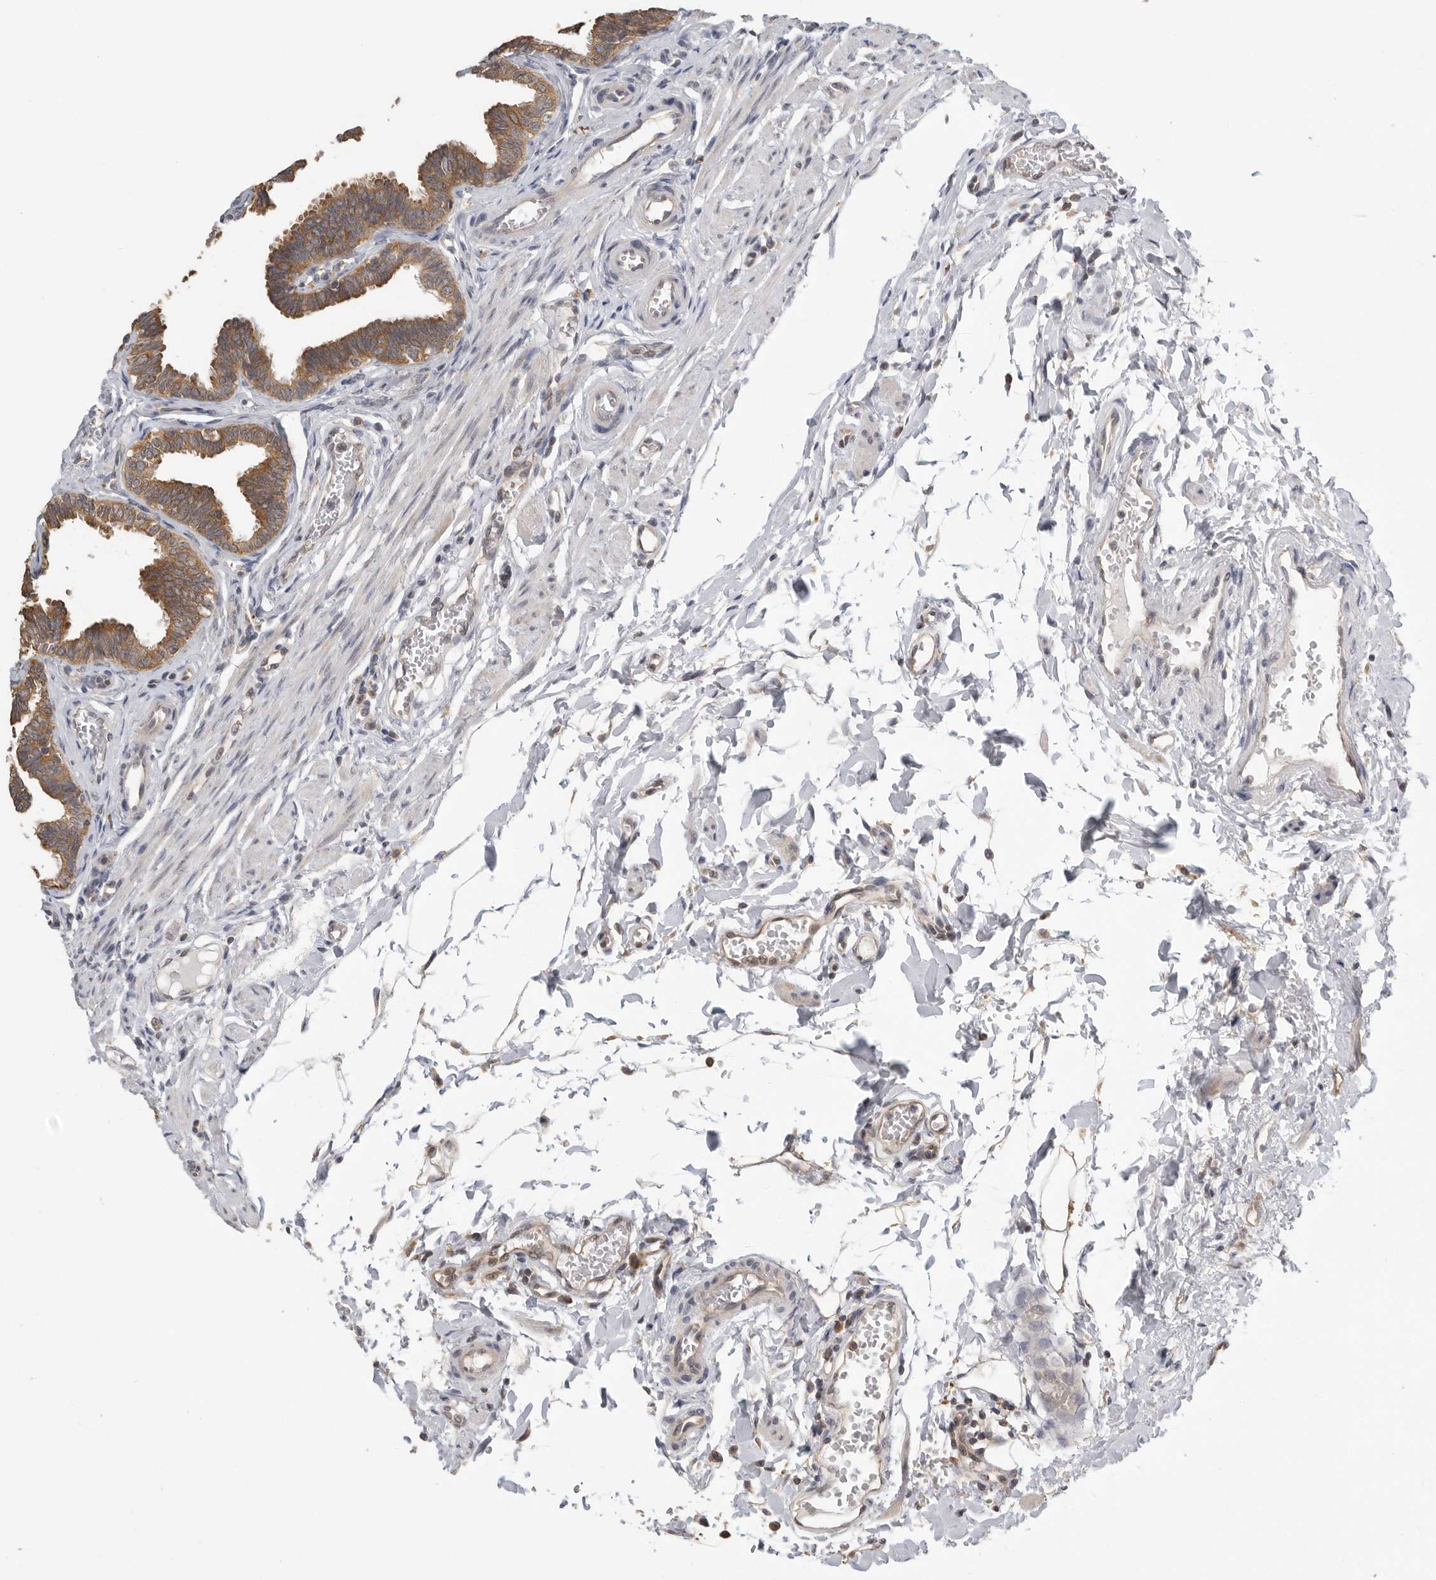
{"staining": {"intensity": "moderate", "quantity": ">75%", "location": "cytoplasmic/membranous"}, "tissue": "fallopian tube", "cell_type": "Glandular cells", "image_type": "normal", "snomed": [{"axis": "morphology", "description": "Normal tissue, NOS"}, {"axis": "topography", "description": "Fallopian tube"}, {"axis": "topography", "description": "Ovary"}], "caption": "This histopathology image displays normal fallopian tube stained with immunohistochemistry (IHC) to label a protein in brown. The cytoplasmic/membranous of glandular cells show moderate positivity for the protein. Nuclei are counter-stained blue.", "gene": "CCT8", "patient": {"sex": "female", "age": 23}}